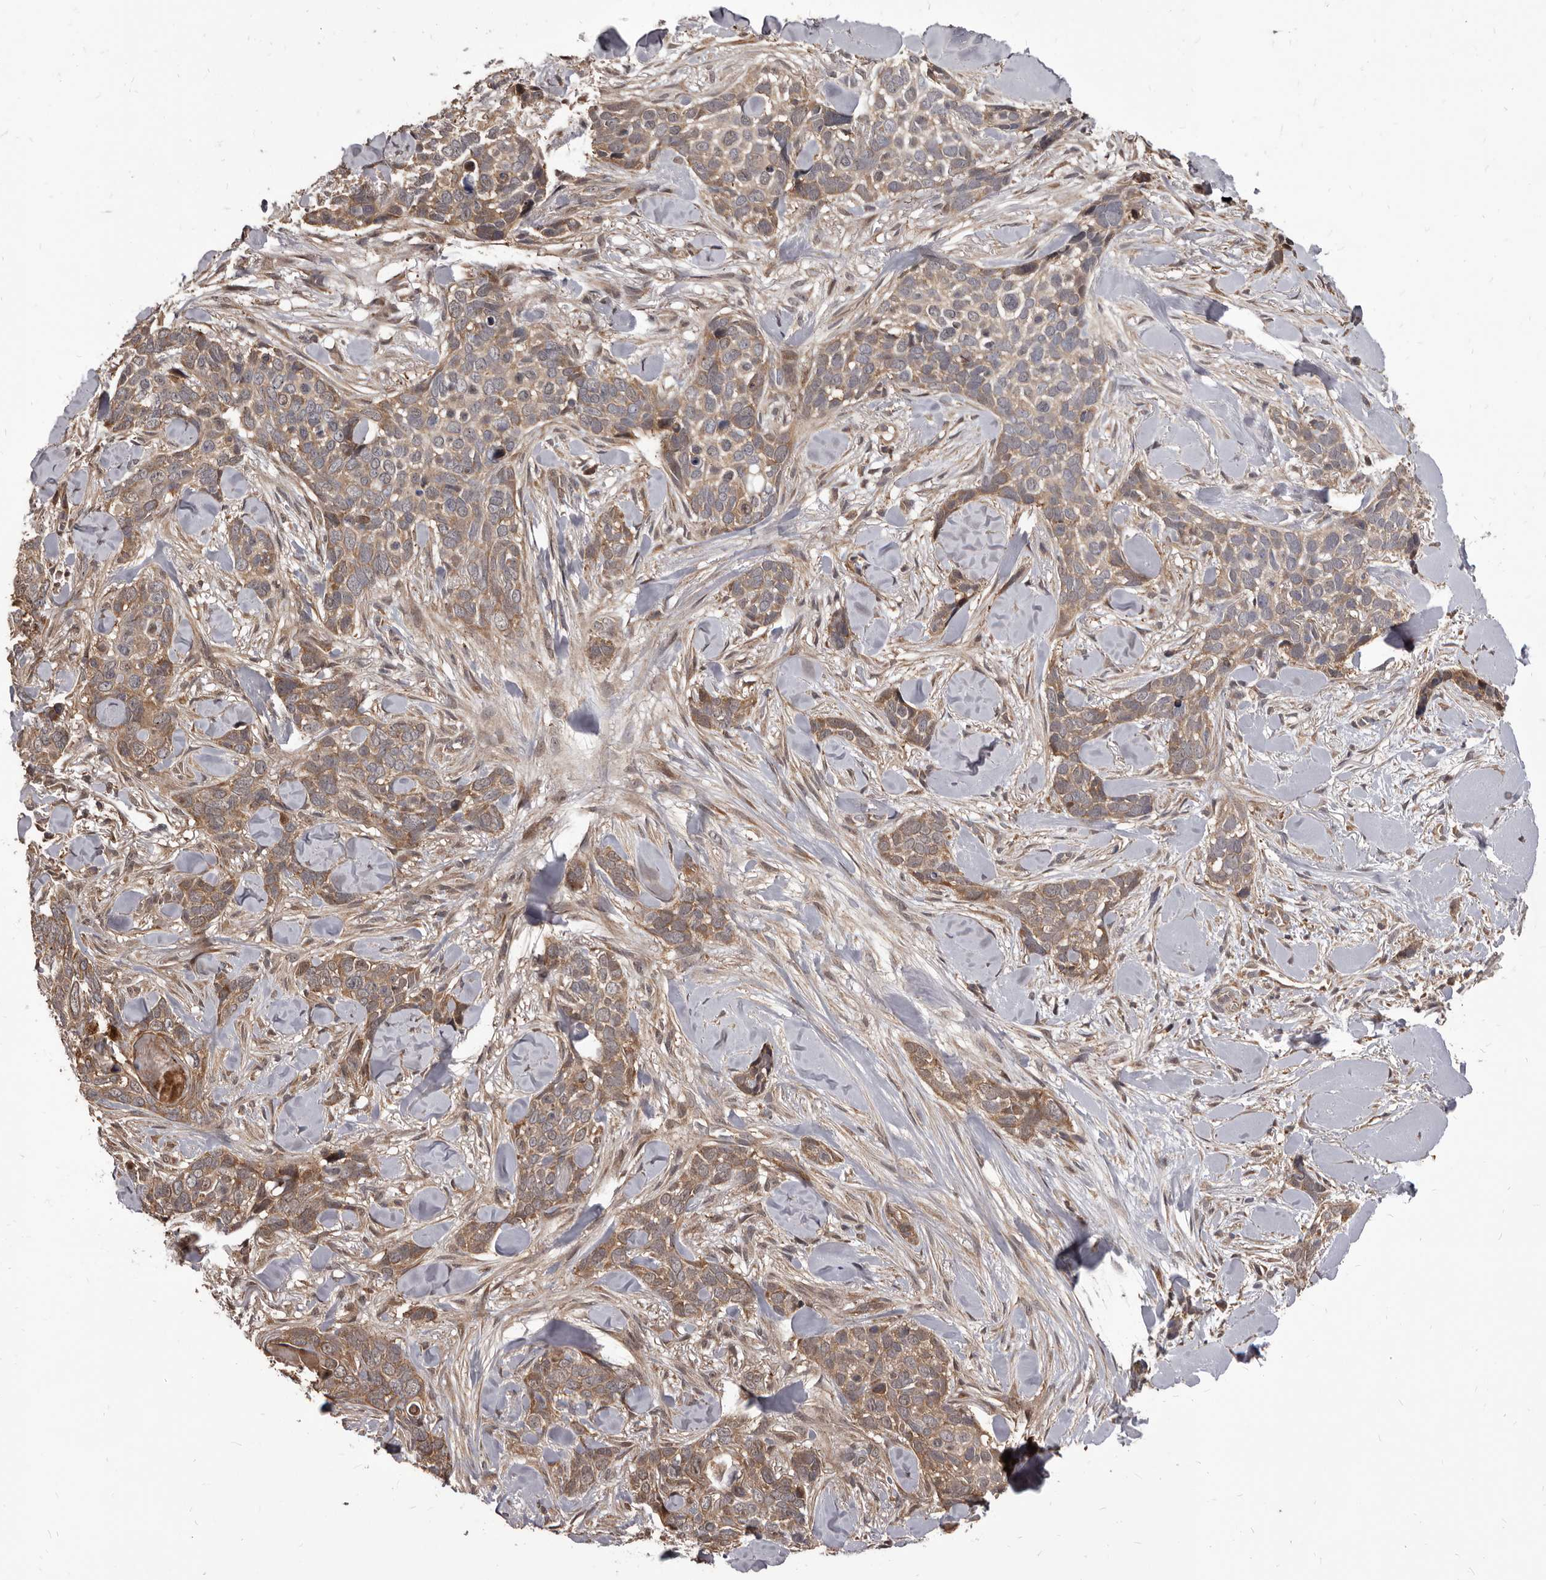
{"staining": {"intensity": "moderate", "quantity": ">75%", "location": "cytoplasmic/membranous"}, "tissue": "skin cancer", "cell_type": "Tumor cells", "image_type": "cancer", "snomed": [{"axis": "morphology", "description": "Basal cell carcinoma"}, {"axis": "topography", "description": "Skin"}], "caption": "Brown immunohistochemical staining in human skin basal cell carcinoma shows moderate cytoplasmic/membranous positivity in about >75% of tumor cells. Immunohistochemistry (ihc) stains the protein in brown and the nuclei are stained blue.", "gene": "MAP3K14", "patient": {"sex": "female", "age": 82}}